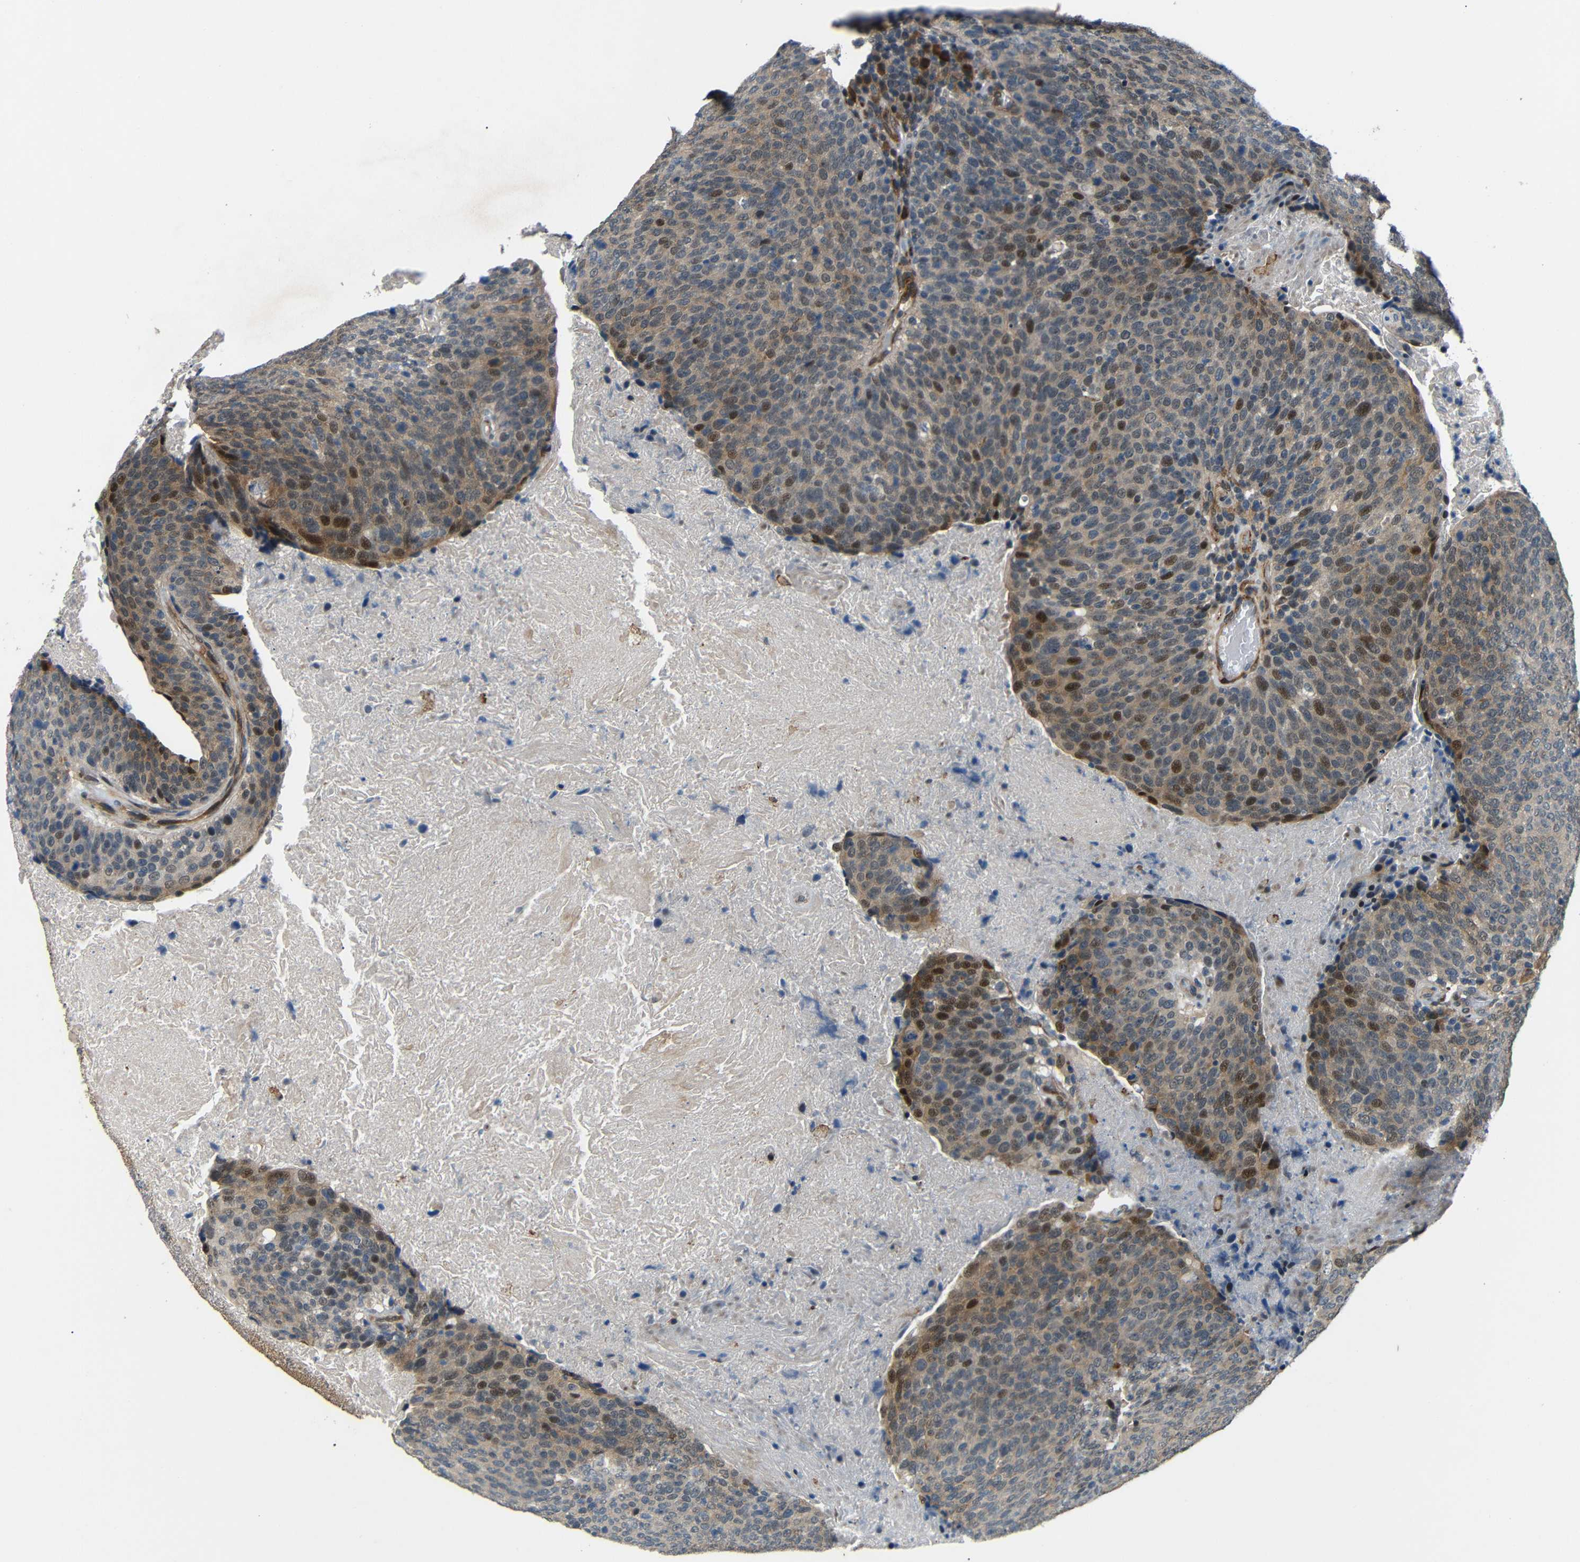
{"staining": {"intensity": "moderate", "quantity": "25%-75%", "location": "cytoplasmic/membranous,nuclear"}, "tissue": "head and neck cancer", "cell_type": "Tumor cells", "image_type": "cancer", "snomed": [{"axis": "morphology", "description": "Squamous cell carcinoma, NOS"}, {"axis": "morphology", "description": "Squamous cell carcinoma, metastatic, NOS"}, {"axis": "topography", "description": "Lymph node"}, {"axis": "topography", "description": "Head-Neck"}], "caption": "DAB immunohistochemical staining of human head and neck metastatic squamous cell carcinoma displays moderate cytoplasmic/membranous and nuclear protein staining in about 25%-75% of tumor cells.", "gene": "SYDE1", "patient": {"sex": "male", "age": 62}}